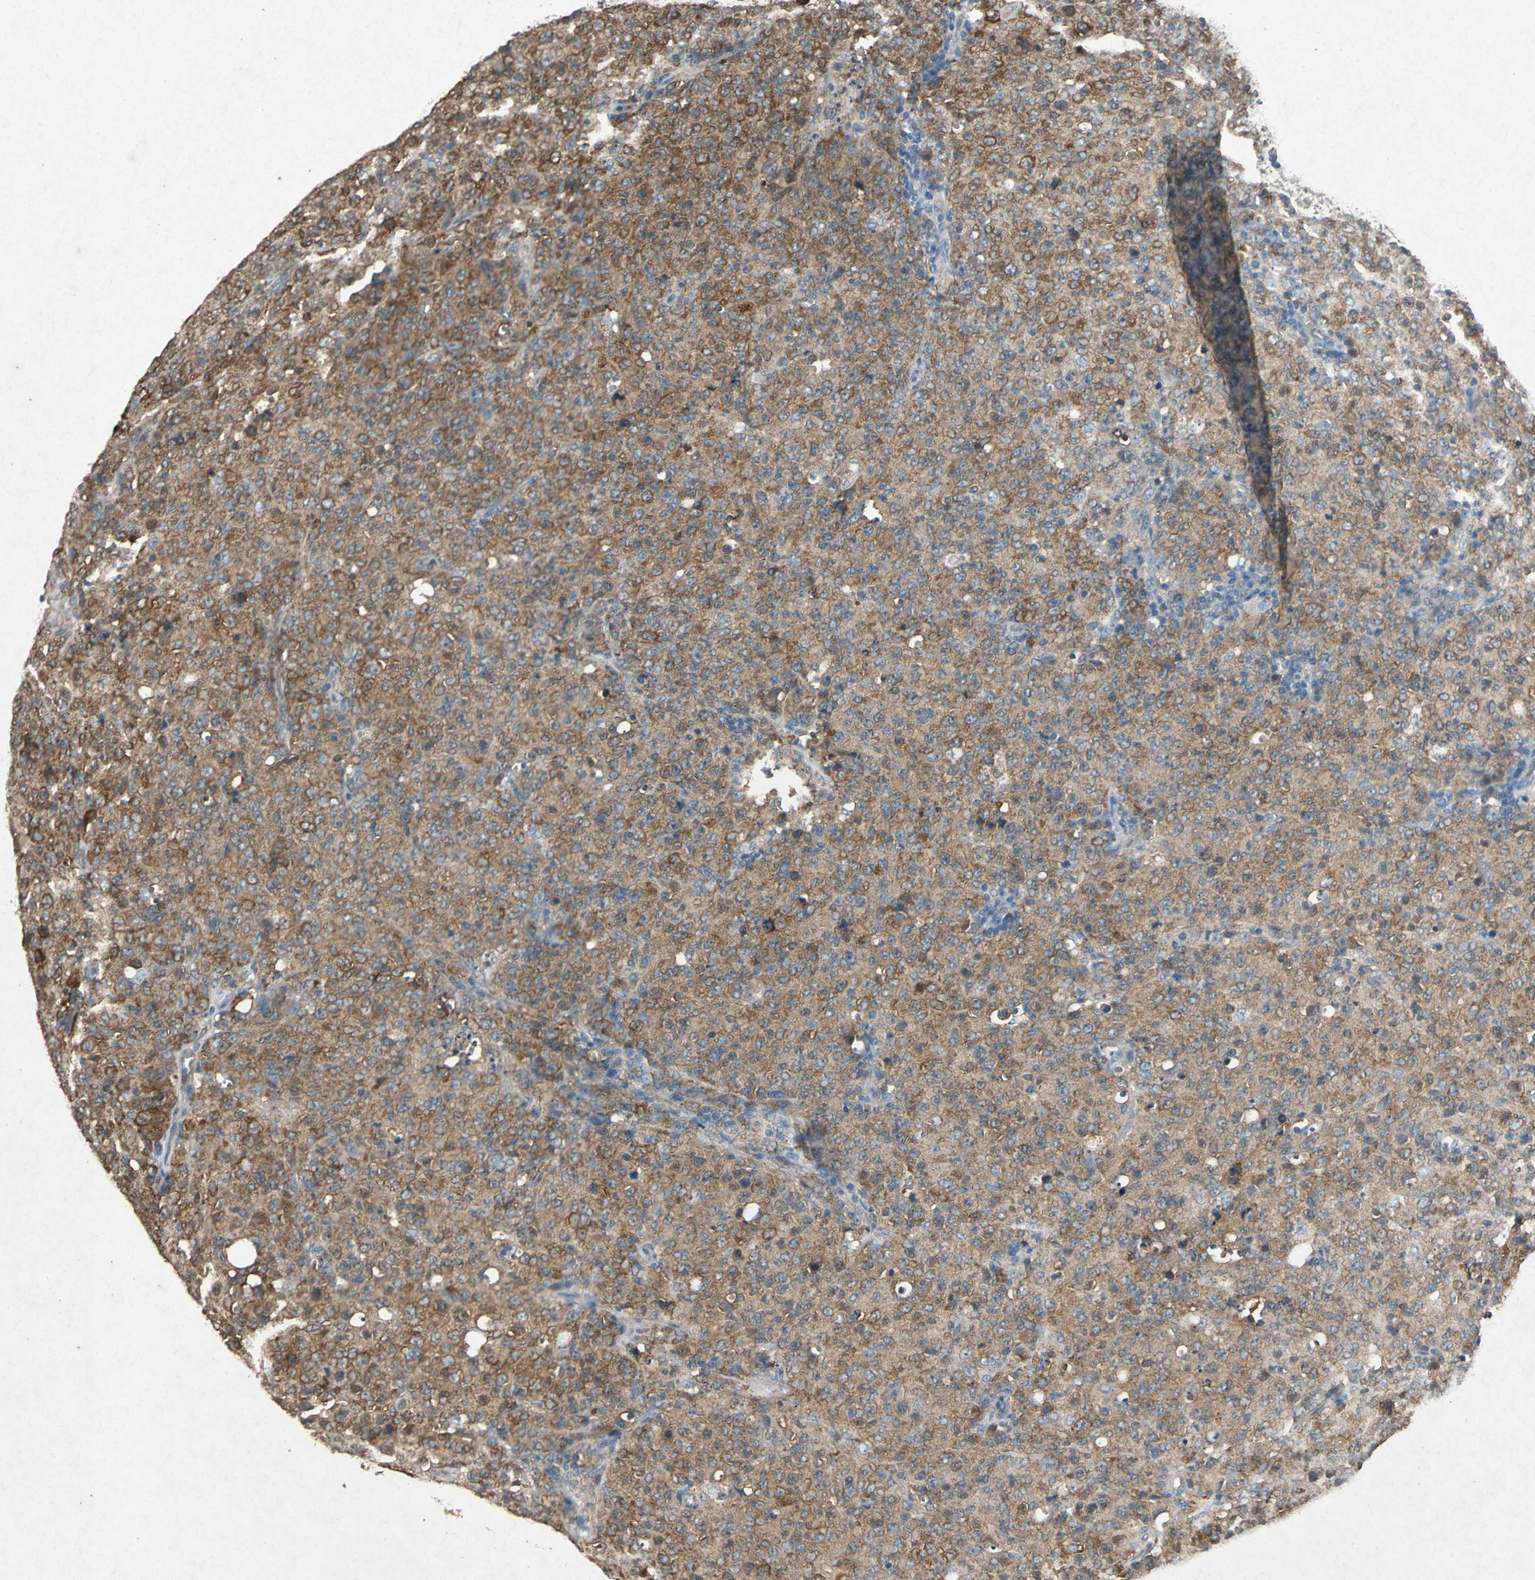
{"staining": {"intensity": "moderate", "quantity": ">75%", "location": "cytoplasmic/membranous"}, "tissue": "lymphoma", "cell_type": "Tumor cells", "image_type": "cancer", "snomed": [{"axis": "morphology", "description": "Malignant lymphoma, non-Hodgkin's type, High grade"}, {"axis": "topography", "description": "Tonsil"}], "caption": "Protein expression by IHC shows moderate cytoplasmic/membranous expression in about >75% of tumor cells in high-grade malignant lymphoma, non-Hodgkin's type.", "gene": "HSP90AB1", "patient": {"sex": "female", "age": 36}}